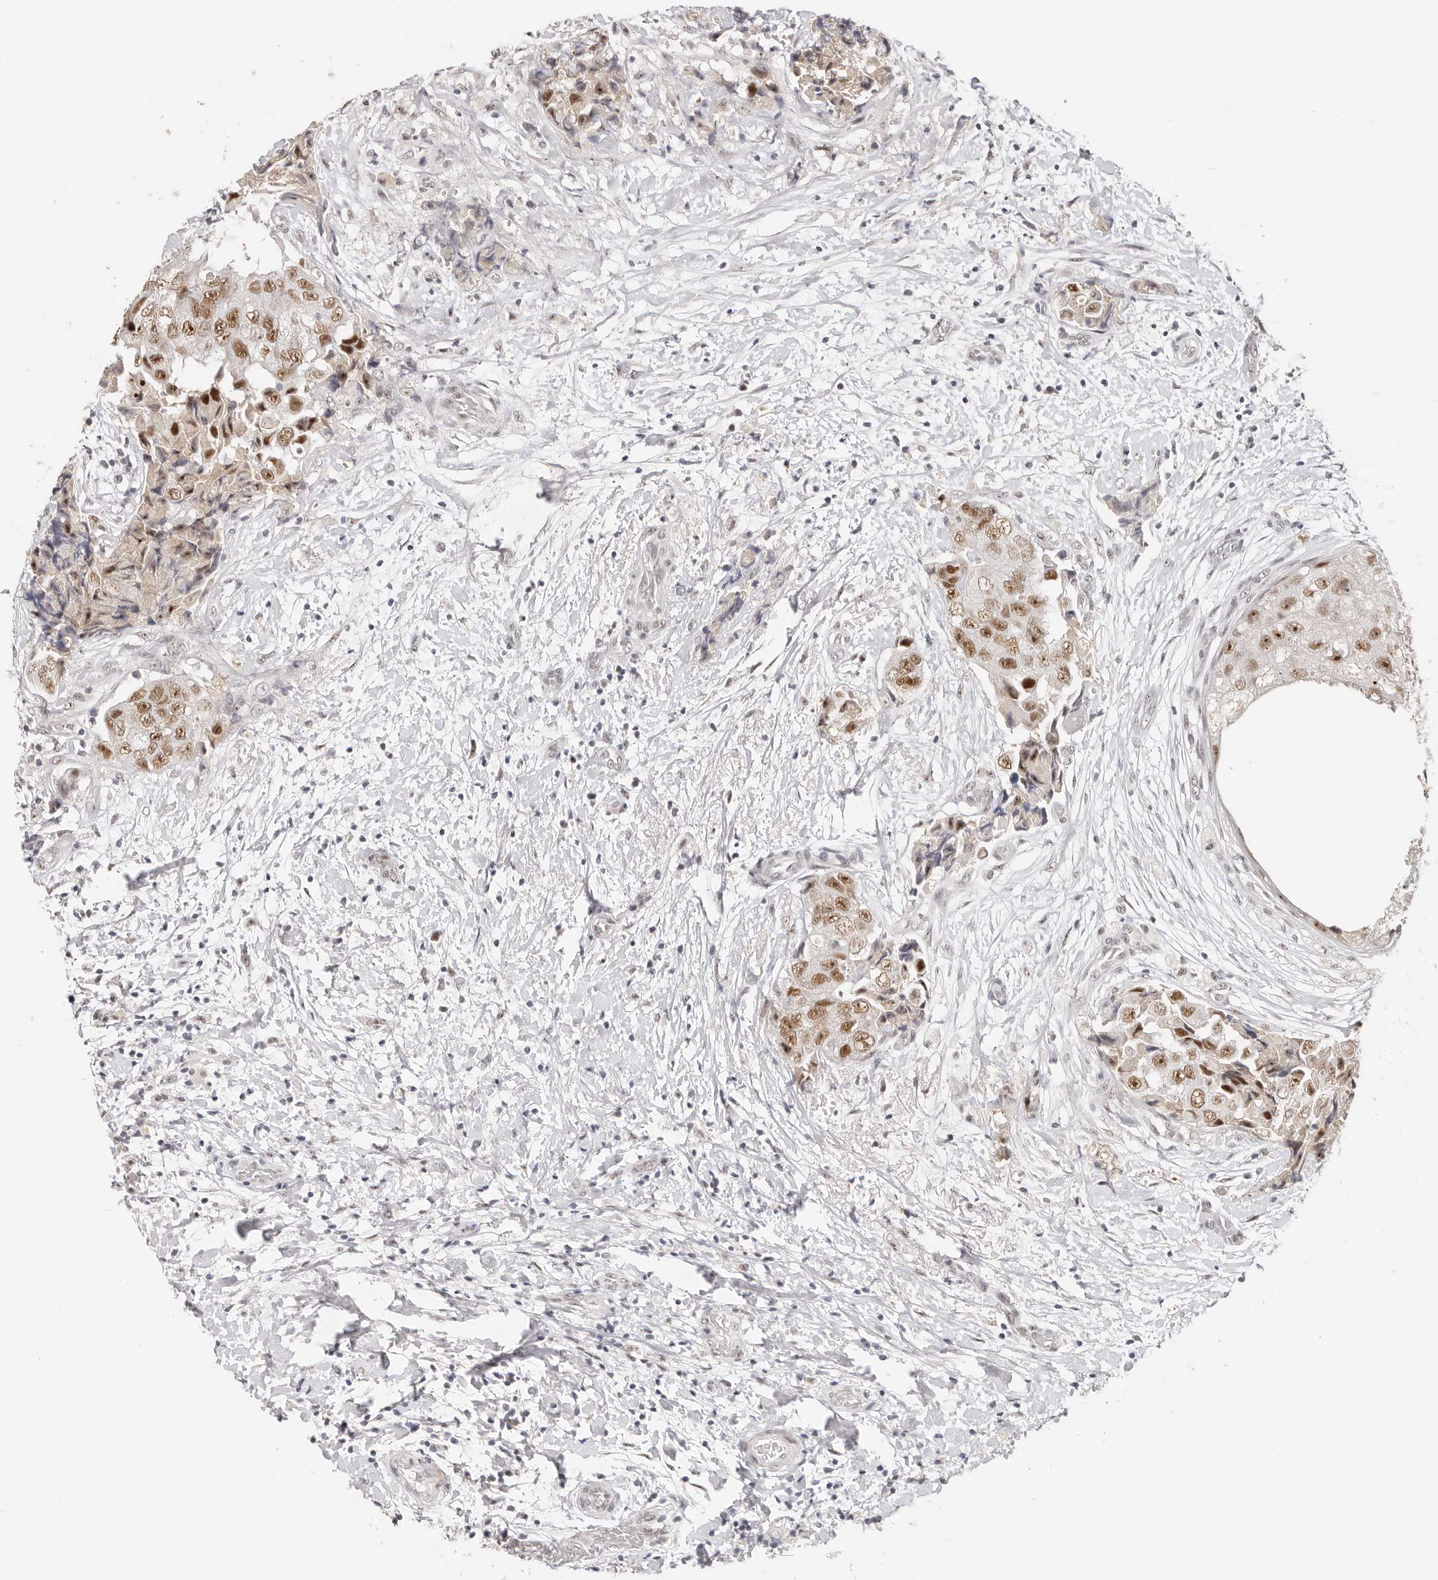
{"staining": {"intensity": "moderate", "quantity": ">75%", "location": "nuclear"}, "tissue": "breast cancer", "cell_type": "Tumor cells", "image_type": "cancer", "snomed": [{"axis": "morphology", "description": "Normal tissue, NOS"}, {"axis": "morphology", "description": "Duct carcinoma"}, {"axis": "topography", "description": "Breast"}], "caption": "This is a micrograph of immunohistochemistry staining of breast cancer, which shows moderate staining in the nuclear of tumor cells.", "gene": "LARP7", "patient": {"sex": "female", "age": 62}}